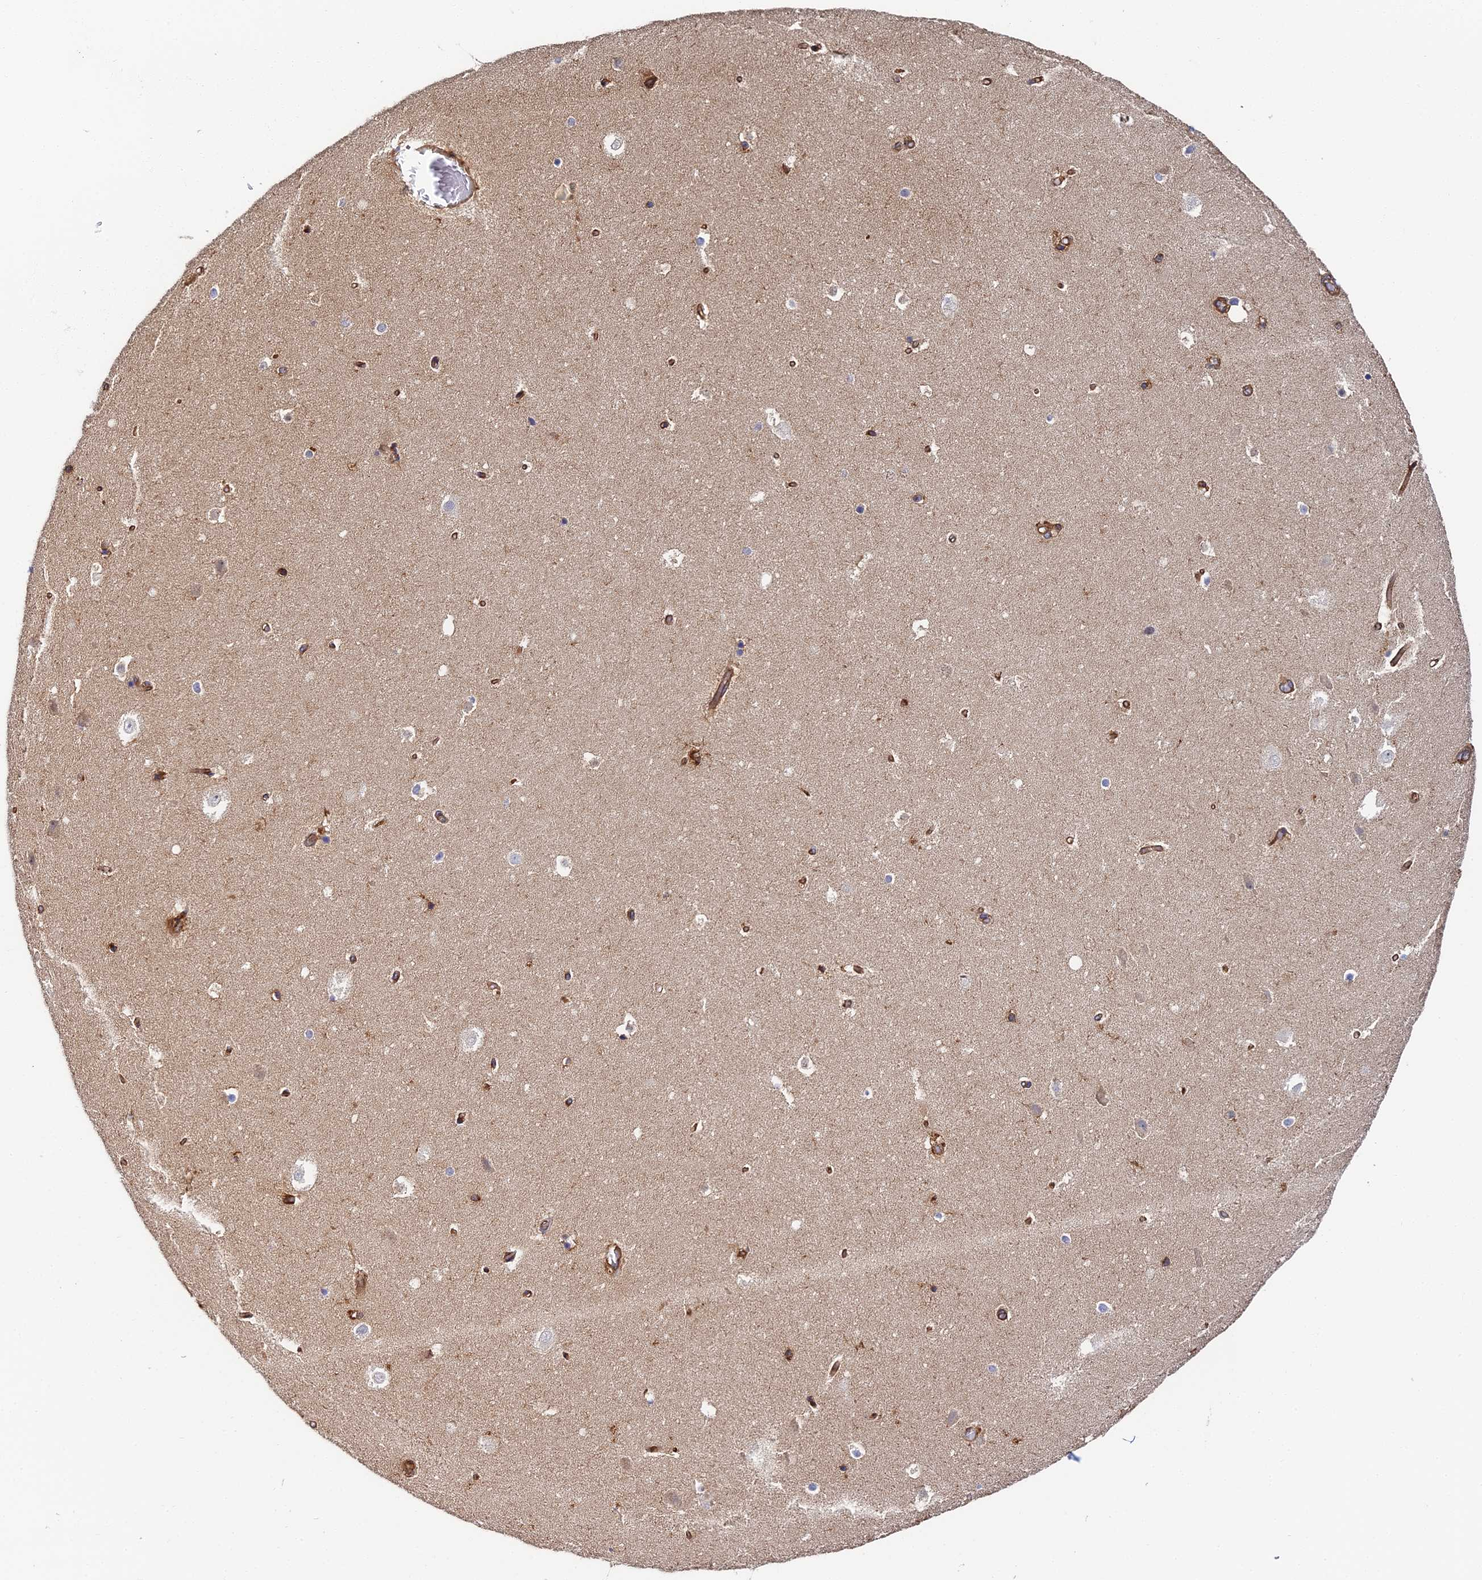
{"staining": {"intensity": "negative", "quantity": "none", "location": "none"}, "tissue": "hippocampus", "cell_type": "Glial cells", "image_type": "normal", "snomed": [{"axis": "morphology", "description": "Normal tissue, NOS"}, {"axis": "topography", "description": "Hippocampus"}], "caption": "High power microscopy micrograph of an immunohistochemistry (IHC) photomicrograph of normal hippocampus, revealing no significant expression in glial cells. (DAB immunohistochemistry (IHC) visualized using brightfield microscopy, high magnification).", "gene": "GNG5B", "patient": {"sex": "female", "age": 52}}